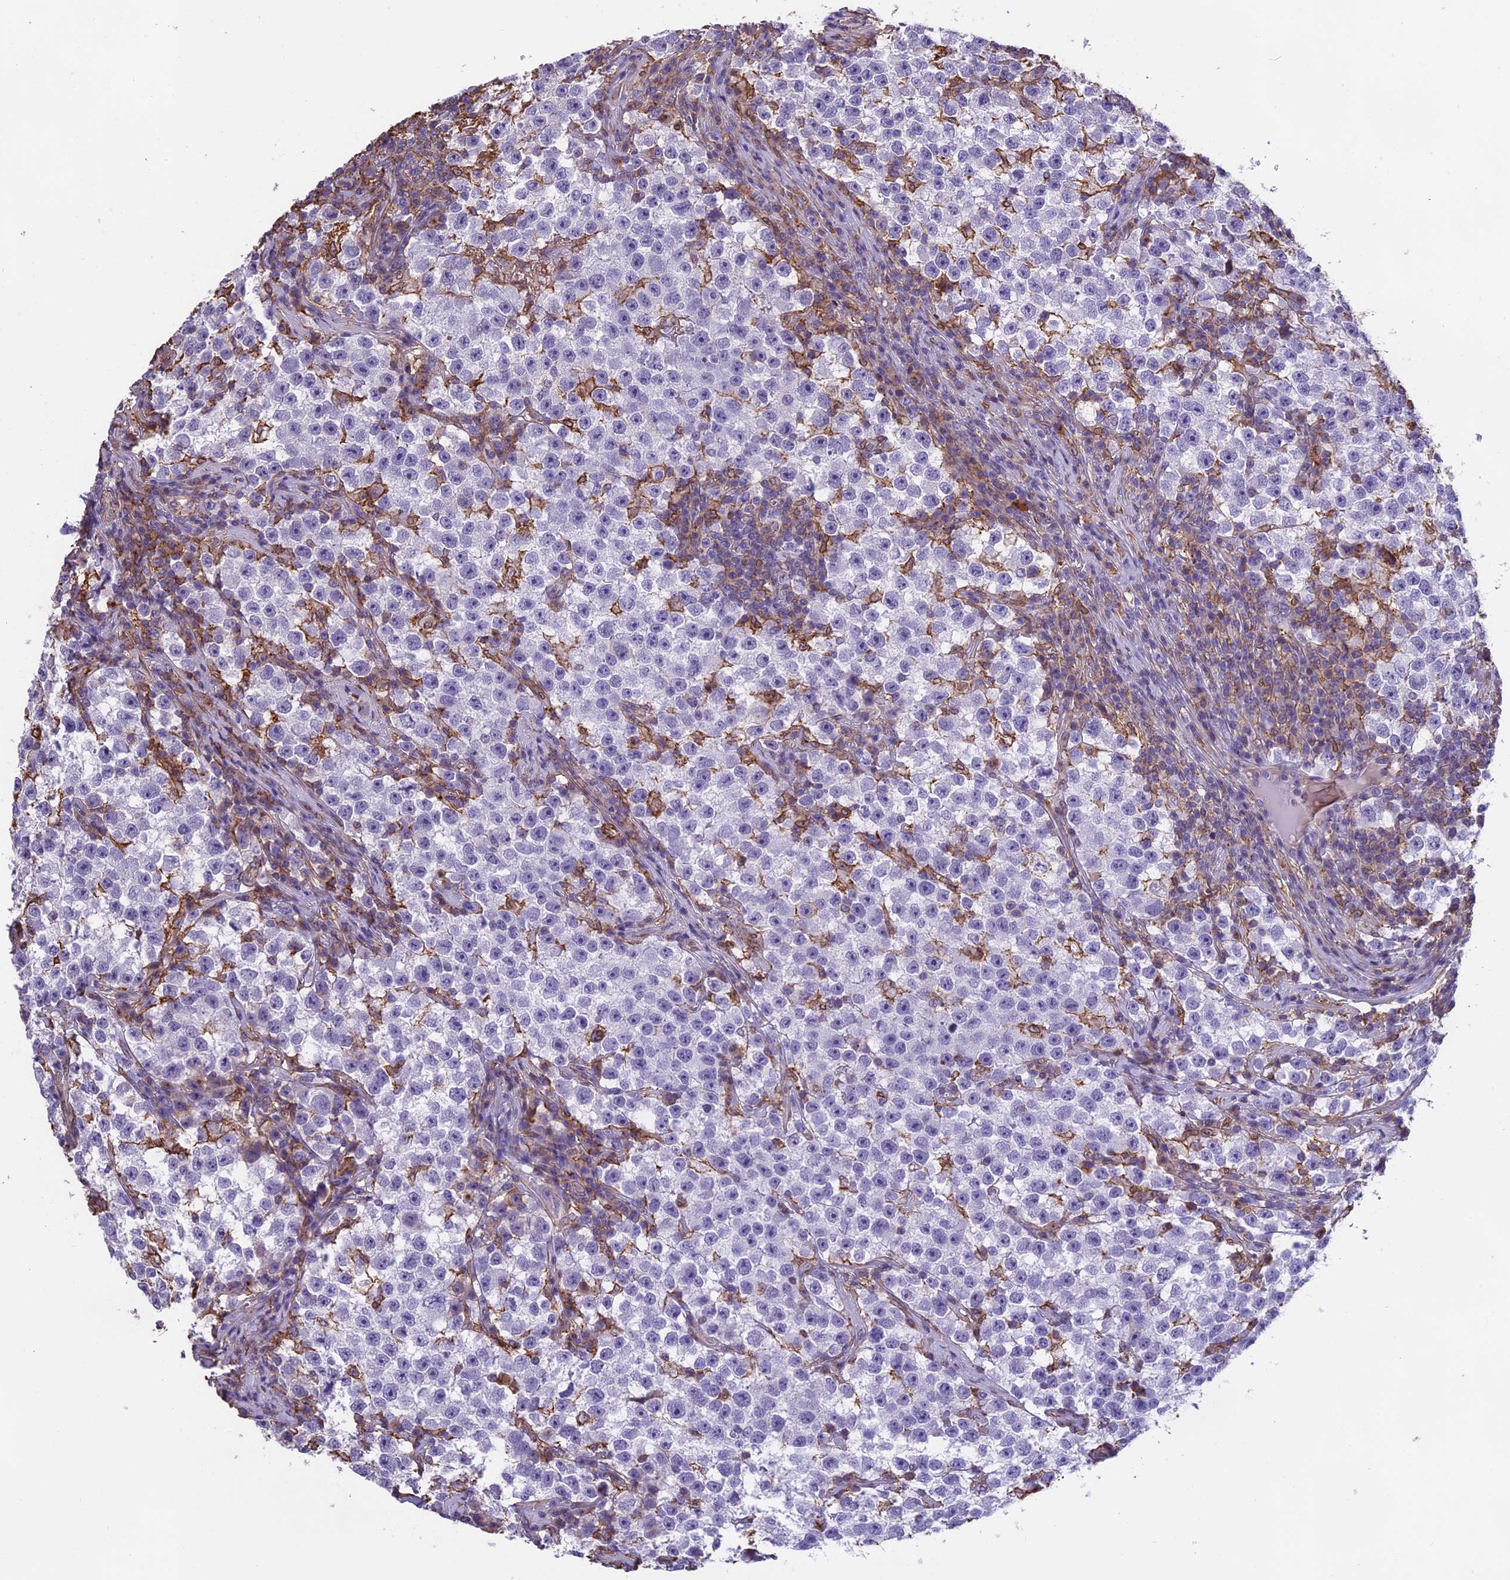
{"staining": {"intensity": "negative", "quantity": "none", "location": "none"}, "tissue": "testis cancer", "cell_type": "Tumor cells", "image_type": "cancer", "snomed": [{"axis": "morphology", "description": "Seminoma, NOS"}, {"axis": "topography", "description": "Testis"}], "caption": "The micrograph displays no significant staining in tumor cells of testis cancer (seminoma).", "gene": "TMEM255B", "patient": {"sex": "male", "age": 22}}